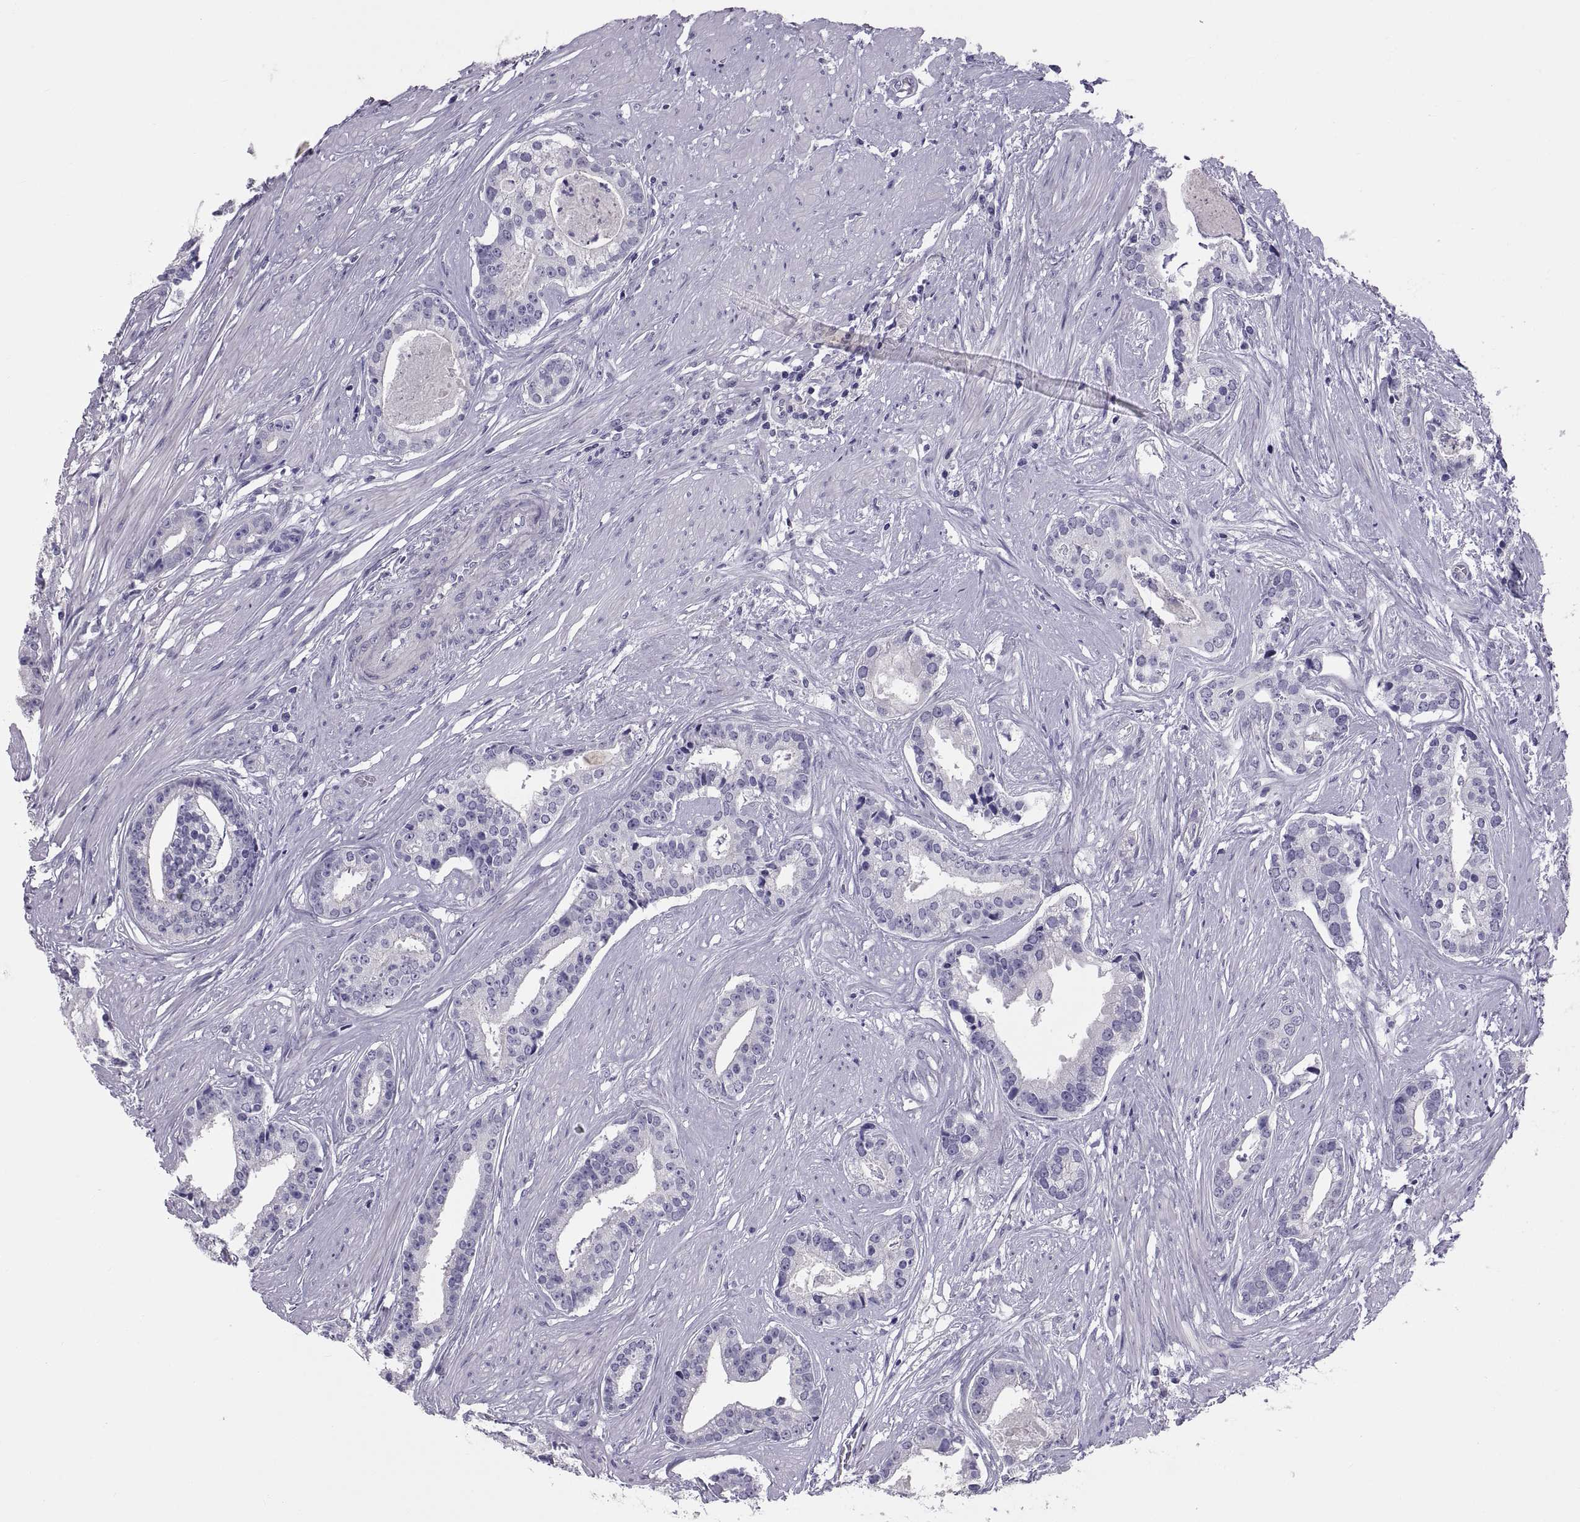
{"staining": {"intensity": "negative", "quantity": "none", "location": "none"}, "tissue": "prostate cancer", "cell_type": "Tumor cells", "image_type": "cancer", "snomed": [{"axis": "morphology", "description": "Adenocarcinoma, NOS"}, {"axis": "topography", "description": "Prostate and seminal vesicle, NOS"}, {"axis": "topography", "description": "Prostate"}], "caption": "The IHC micrograph has no significant positivity in tumor cells of prostate cancer tissue. (Stains: DAB (3,3'-diaminobenzidine) immunohistochemistry with hematoxylin counter stain, Microscopy: brightfield microscopy at high magnification).", "gene": "RNASE12", "patient": {"sex": "male", "age": 44}}